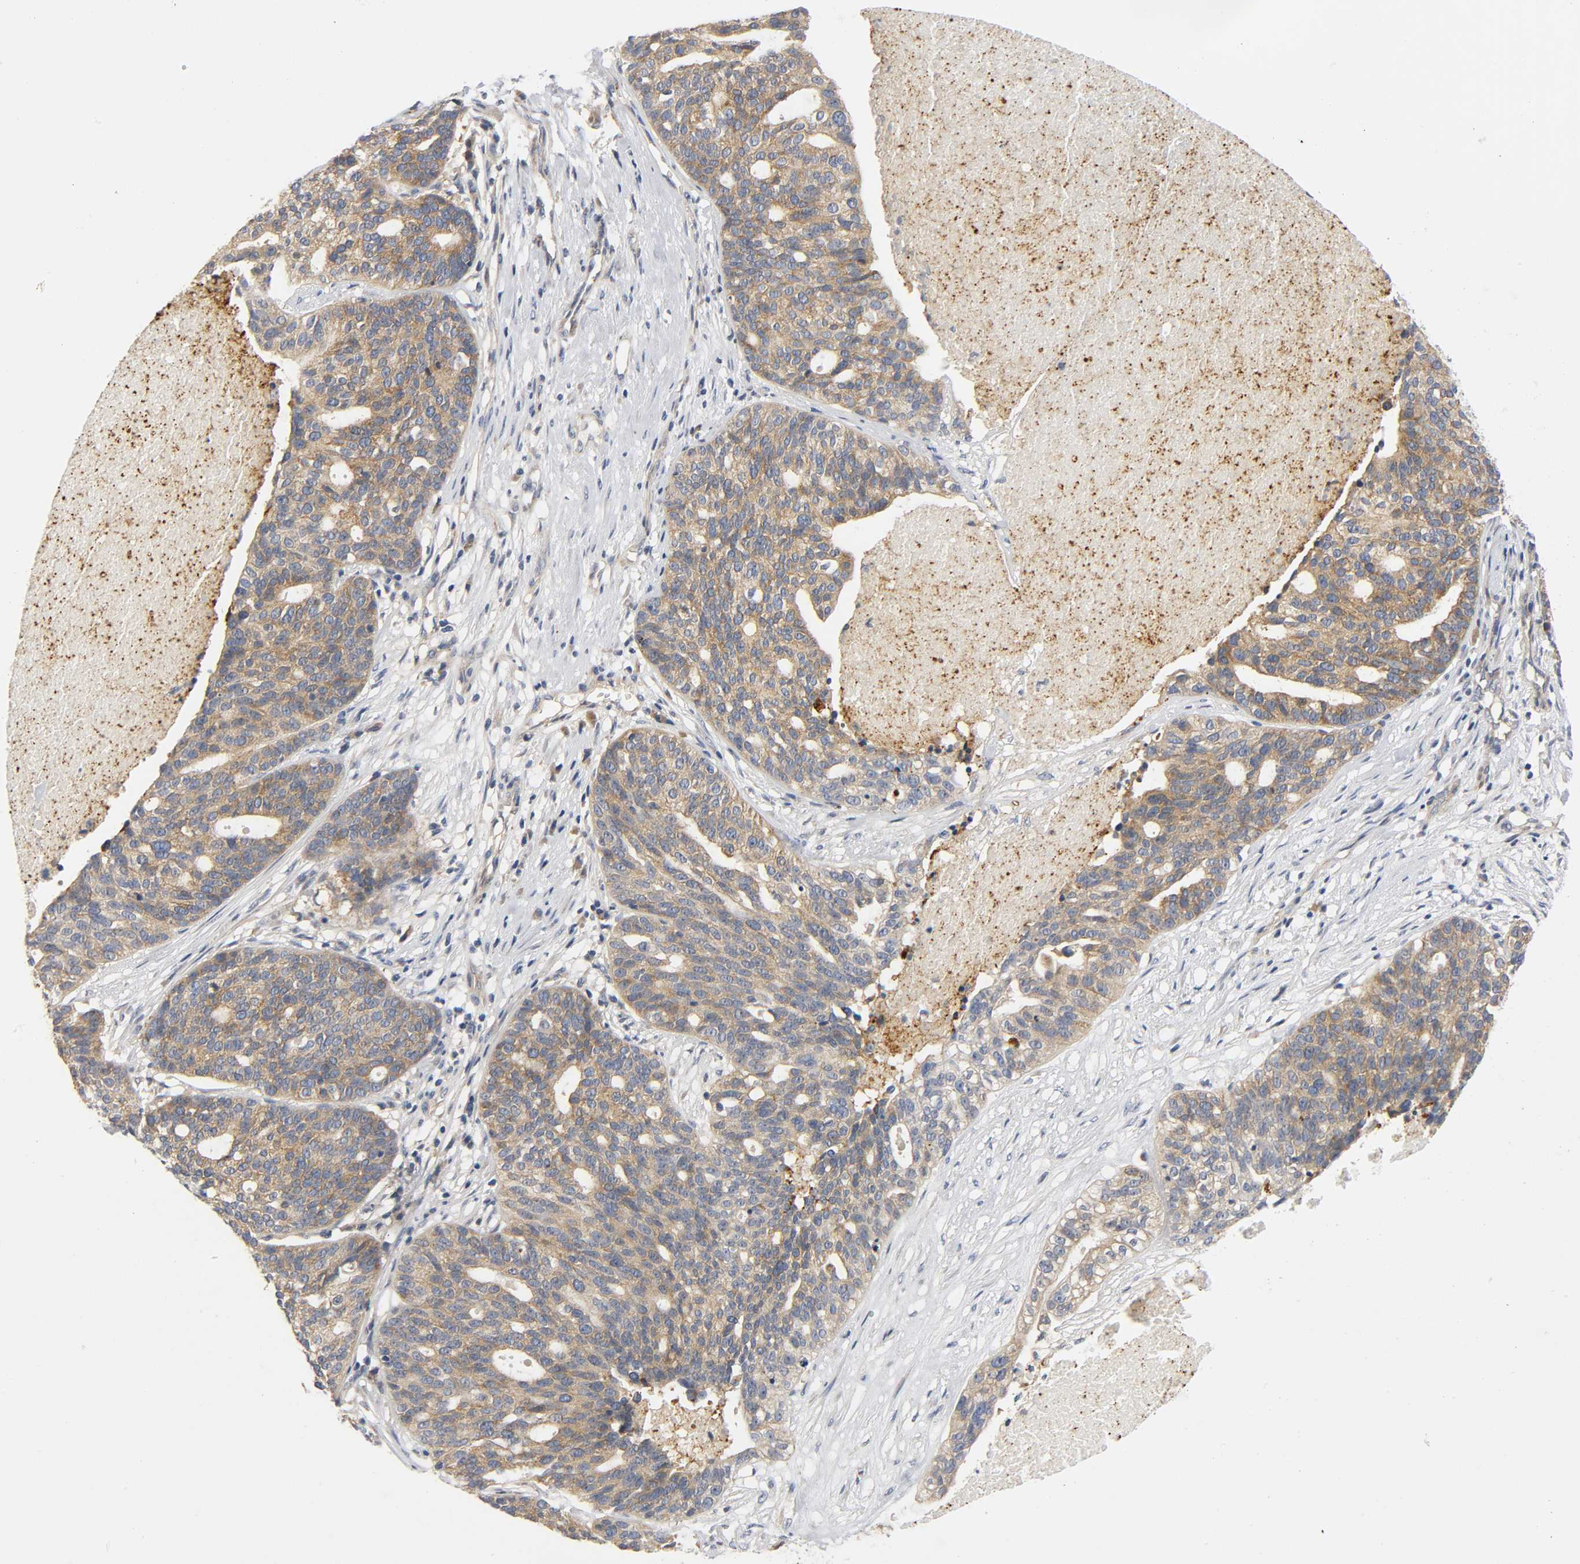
{"staining": {"intensity": "moderate", "quantity": ">75%", "location": "cytoplasmic/membranous"}, "tissue": "ovarian cancer", "cell_type": "Tumor cells", "image_type": "cancer", "snomed": [{"axis": "morphology", "description": "Cystadenocarcinoma, serous, NOS"}, {"axis": "topography", "description": "Ovary"}], "caption": "Ovarian cancer (serous cystadenocarcinoma) stained with DAB IHC reveals medium levels of moderate cytoplasmic/membranous positivity in about >75% of tumor cells.", "gene": "HDAC6", "patient": {"sex": "female", "age": 59}}